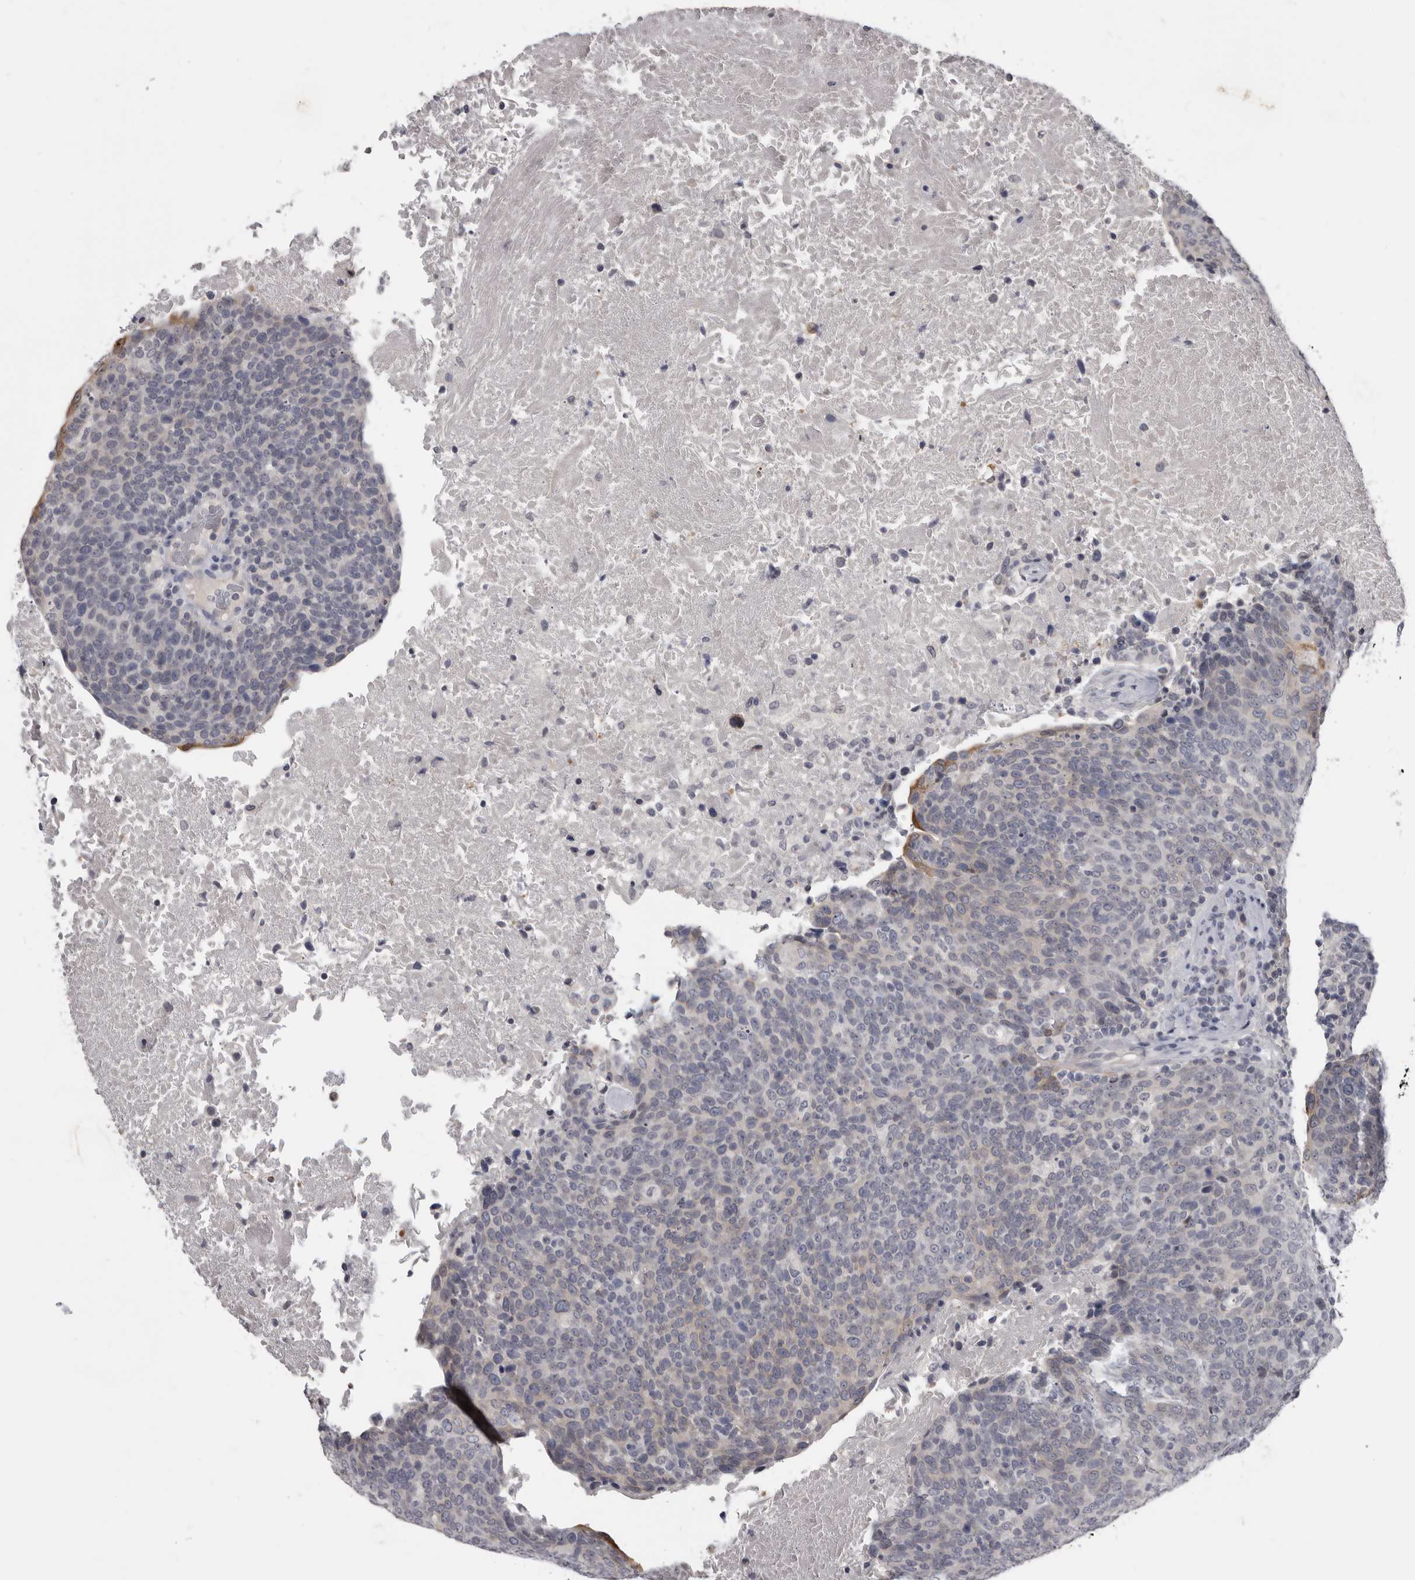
{"staining": {"intensity": "negative", "quantity": "none", "location": "none"}, "tissue": "head and neck cancer", "cell_type": "Tumor cells", "image_type": "cancer", "snomed": [{"axis": "morphology", "description": "Squamous cell carcinoma, NOS"}, {"axis": "morphology", "description": "Squamous cell carcinoma, metastatic, NOS"}, {"axis": "topography", "description": "Lymph node"}, {"axis": "topography", "description": "Head-Neck"}], "caption": "Head and neck metastatic squamous cell carcinoma stained for a protein using immunohistochemistry displays no staining tumor cells.", "gene": "SULT1E1", "patient": {"sex": "male", "age": 62}}